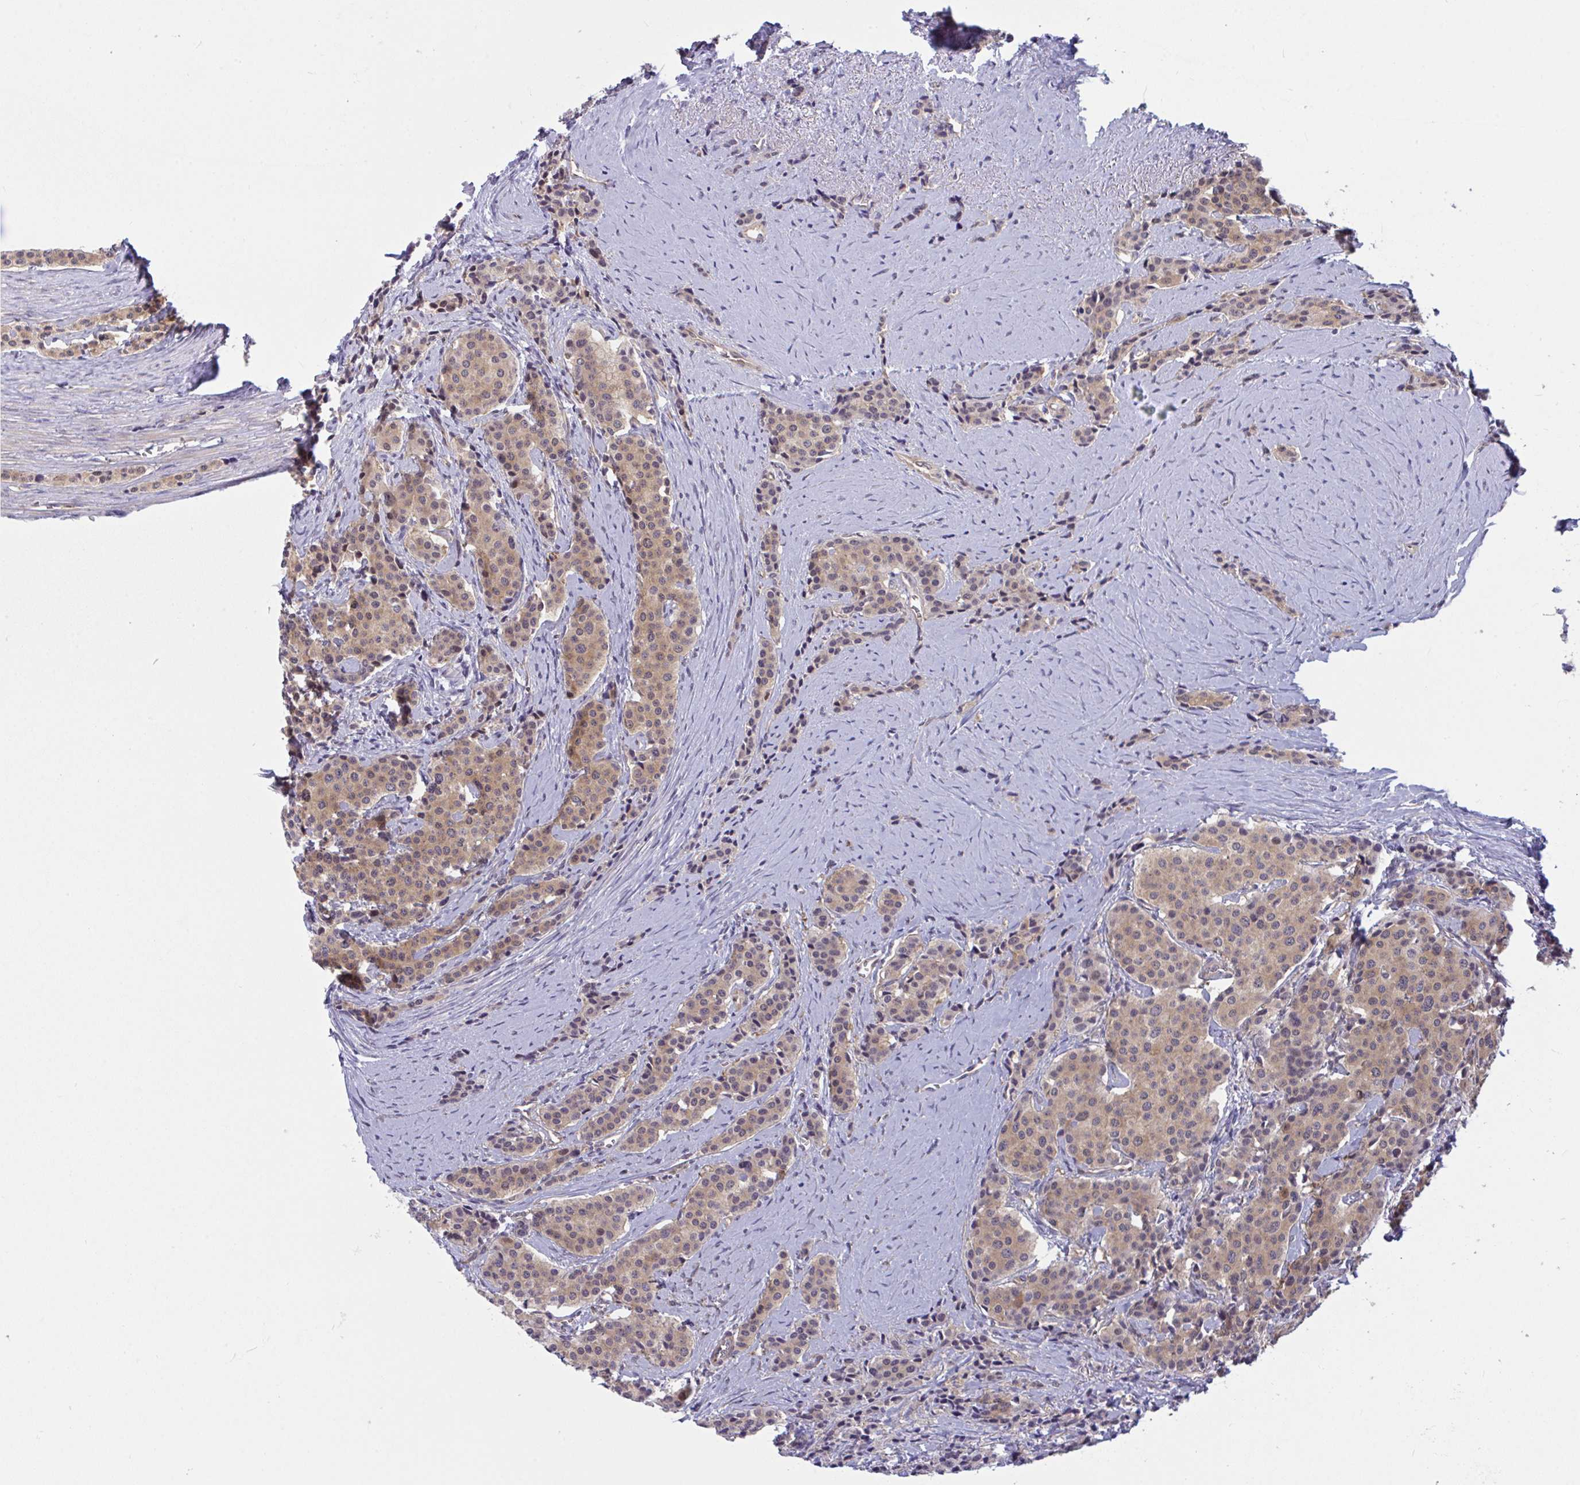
{"staining": {"intensity": "moderate", "quantity": ">75%", "location": "cytoplasmic/membranous,nuclear"}, "tissue": "carcinoid", "cell_type": "Tumor cells", "image_type": "cancer", "snomed": [{"axis": "morphology", "description": "Carcinoid, malignant, NOS"}, {"axis": "topography", "description": "Small intestine"}], "caption": "Human malignant carcinoid stained with a protein marker shows moderate staining in tumor cells.", "gene": "LMNTD2", "patient": {"sex": "male", "age": 73}}